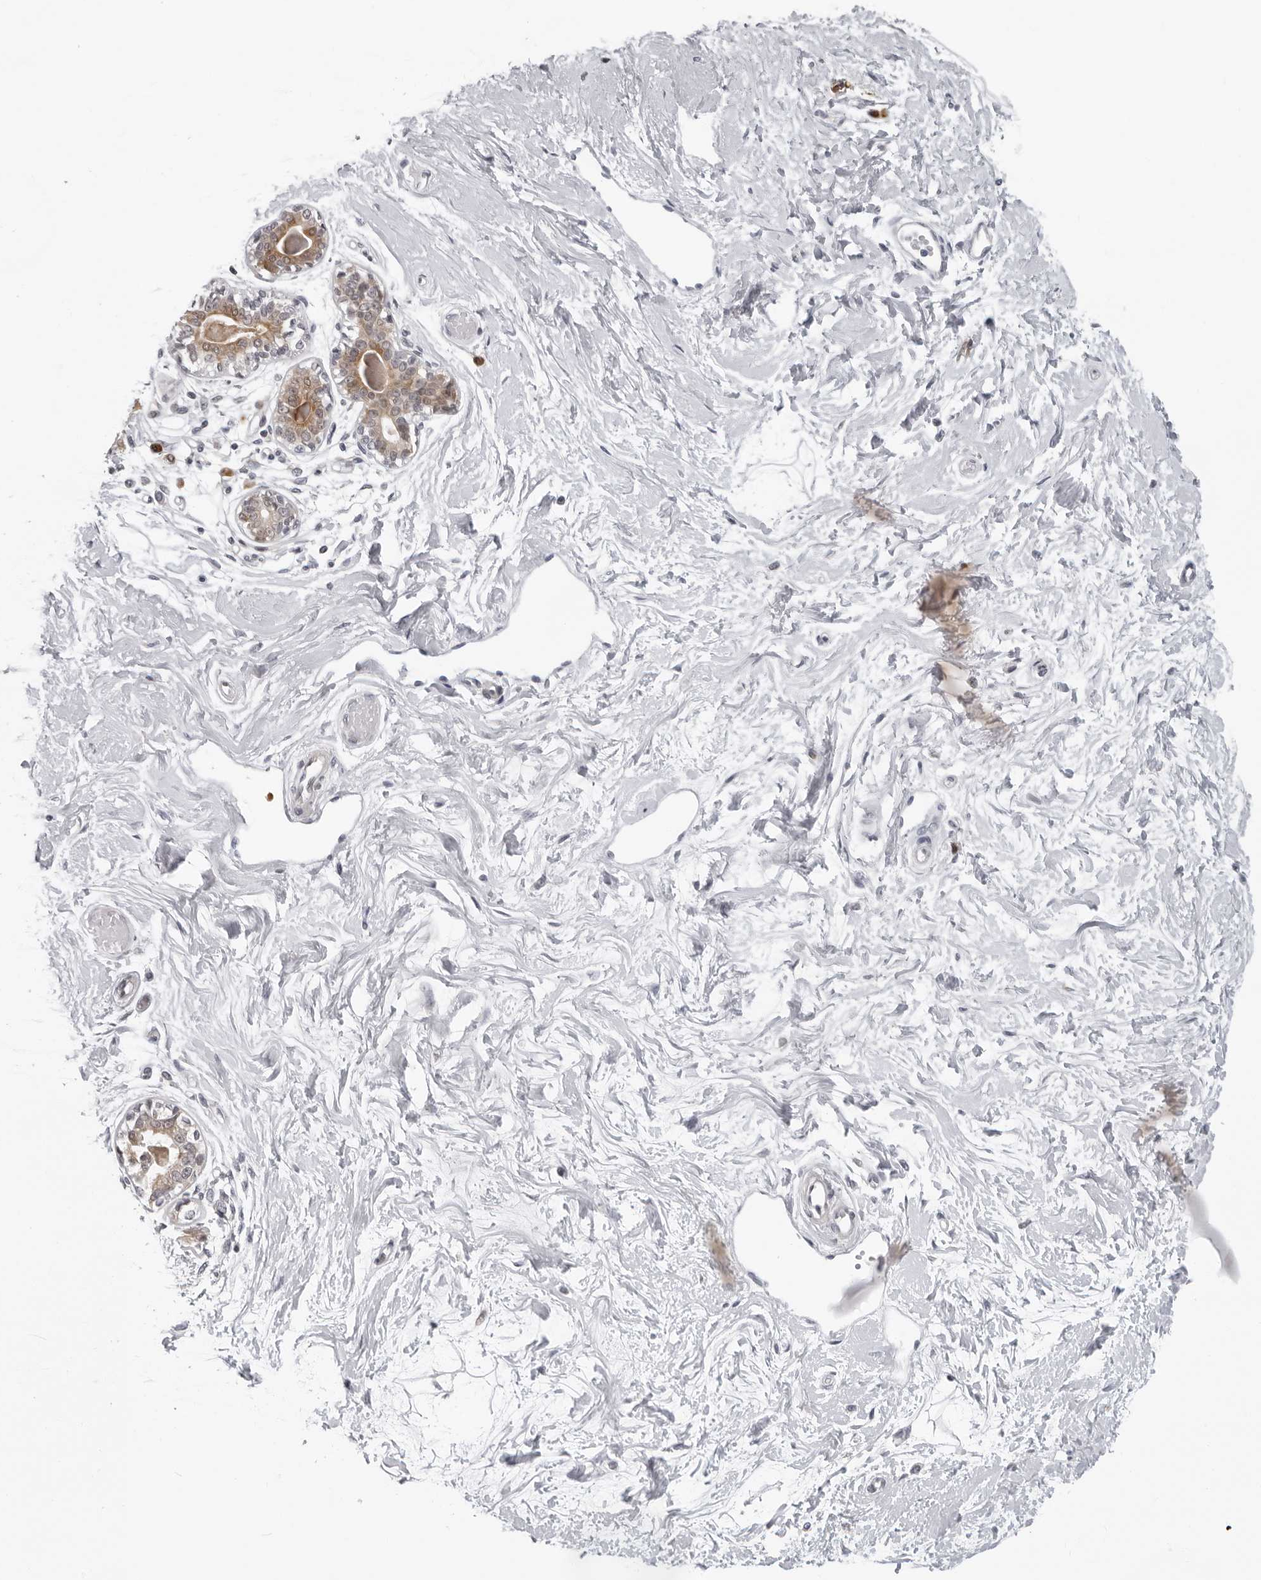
{"staining": {"intensity": "negative", "quantity": "none", "location": "none"}, "tissue": "breast", "cell_type": "Adipocytes", "image_type": "normal", "snomed": [{"axis": "morphology", "description": "Normal tissue, NOS"}, {"axis": "topography", "description": "Breast"}], "caption": "Immunohistochemical staining of normal breast shows no significant positivity in adipocytes. (DAB immunohistochemistry visualized using brightfield microscopy, high magnification).", "gene": "PIP4K2C", "patient": {"sex": "female", "age": 45}}